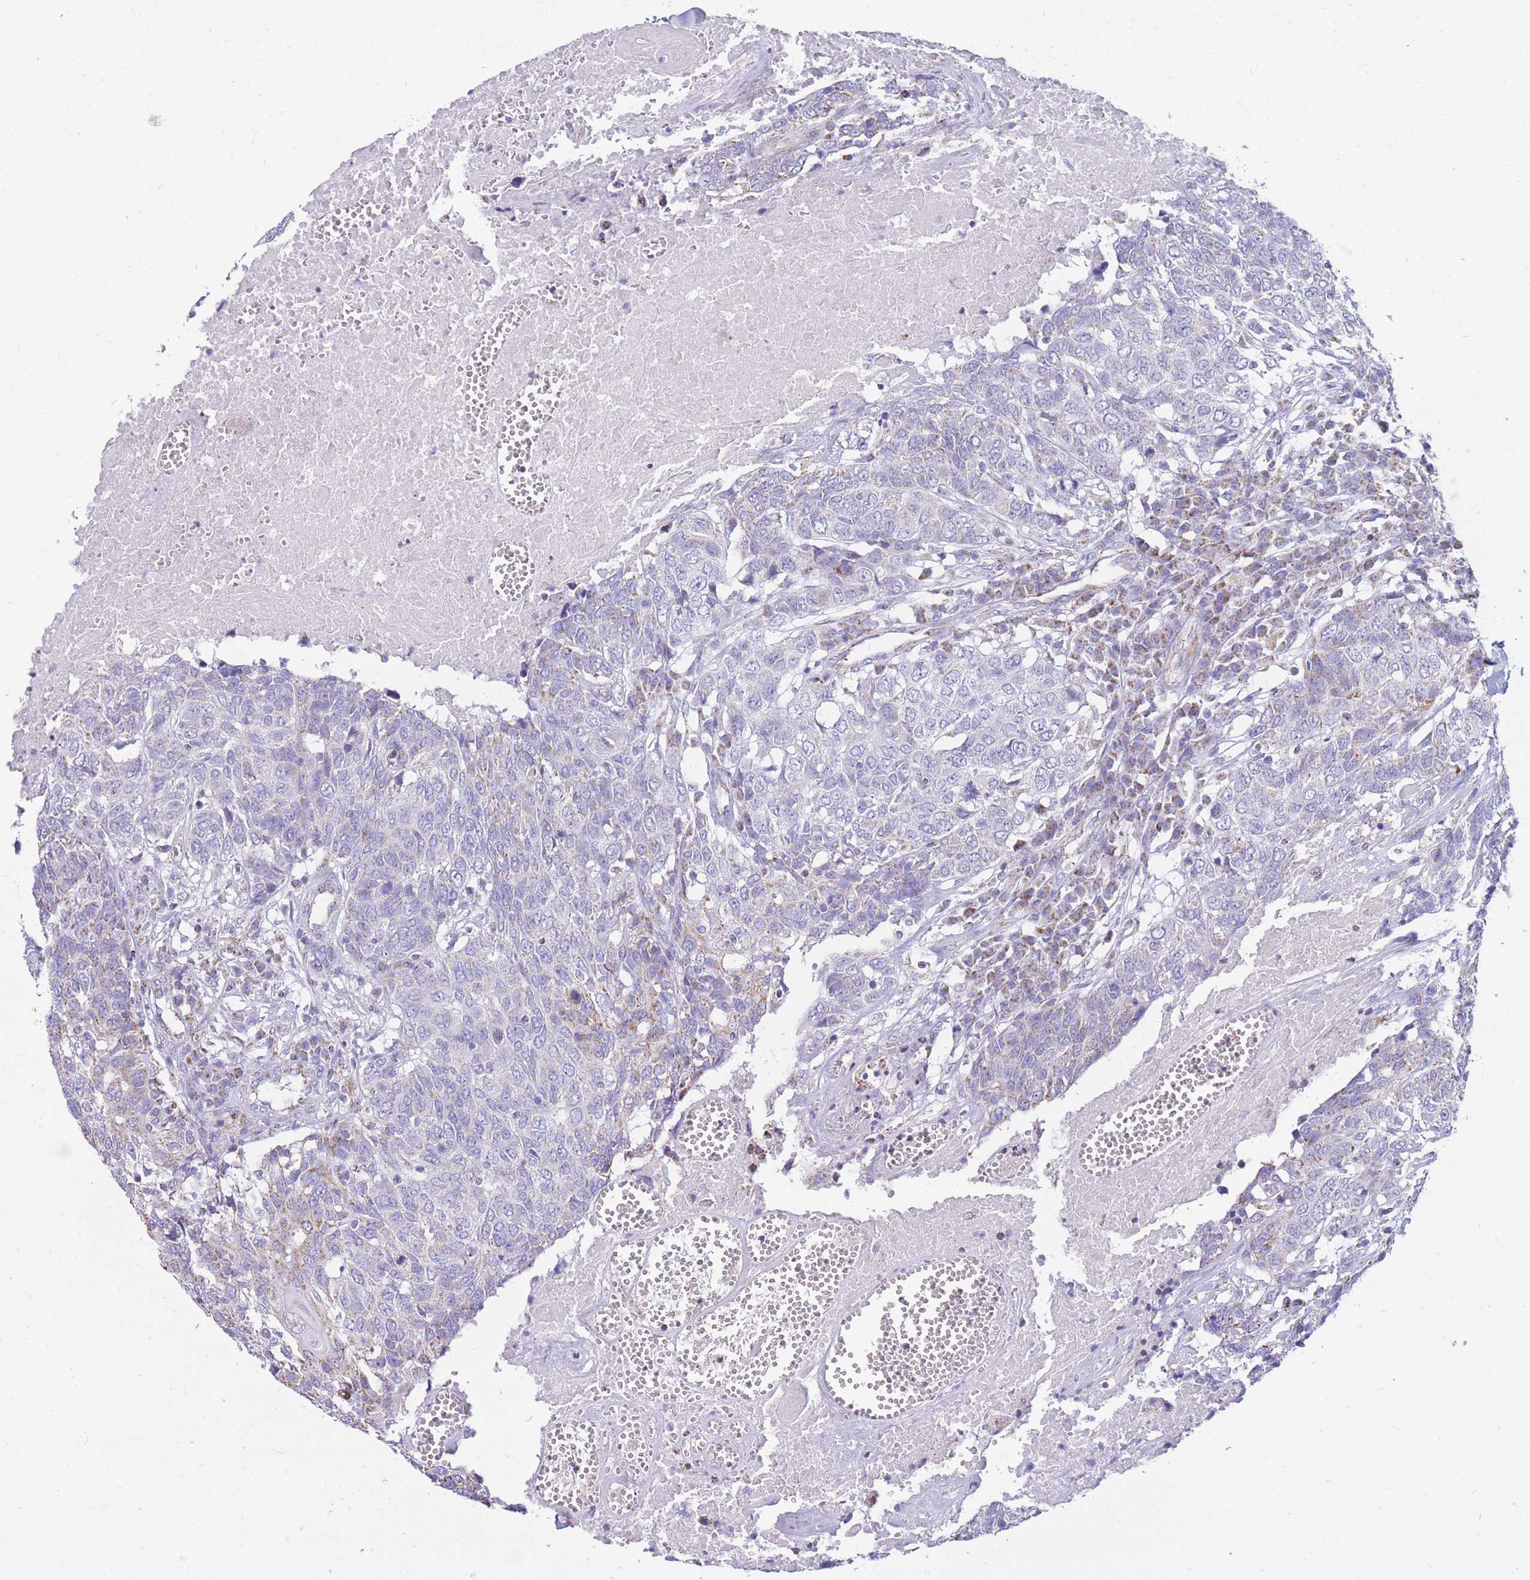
{"staining": {"intensity": "weak", "quantity": "<25%", "location": "cytoplasmic/membranous"}, "tissue": "head and neck cancer", "cell_type": "Tumor cells", "image_type": "cancer", "snomed": [{"axis": "morphology", "description": "Squamous cell carcinoma, NOS"}, {"axis": "topography", "description": "Head-Neck"}], "caption": "This histopathology image is of head and neck cancer stained with immunohistochemistry to label a protein in brown with the nuclei are counter-stained blue. There is no expression in tumor cells. (Brightfield microscopy of DAB (3,3'-diaminobenzidine) immunohistochemistry at high magnification).", "gene": "PCSK1", "patient": {"sex": "male", "age": 66}}